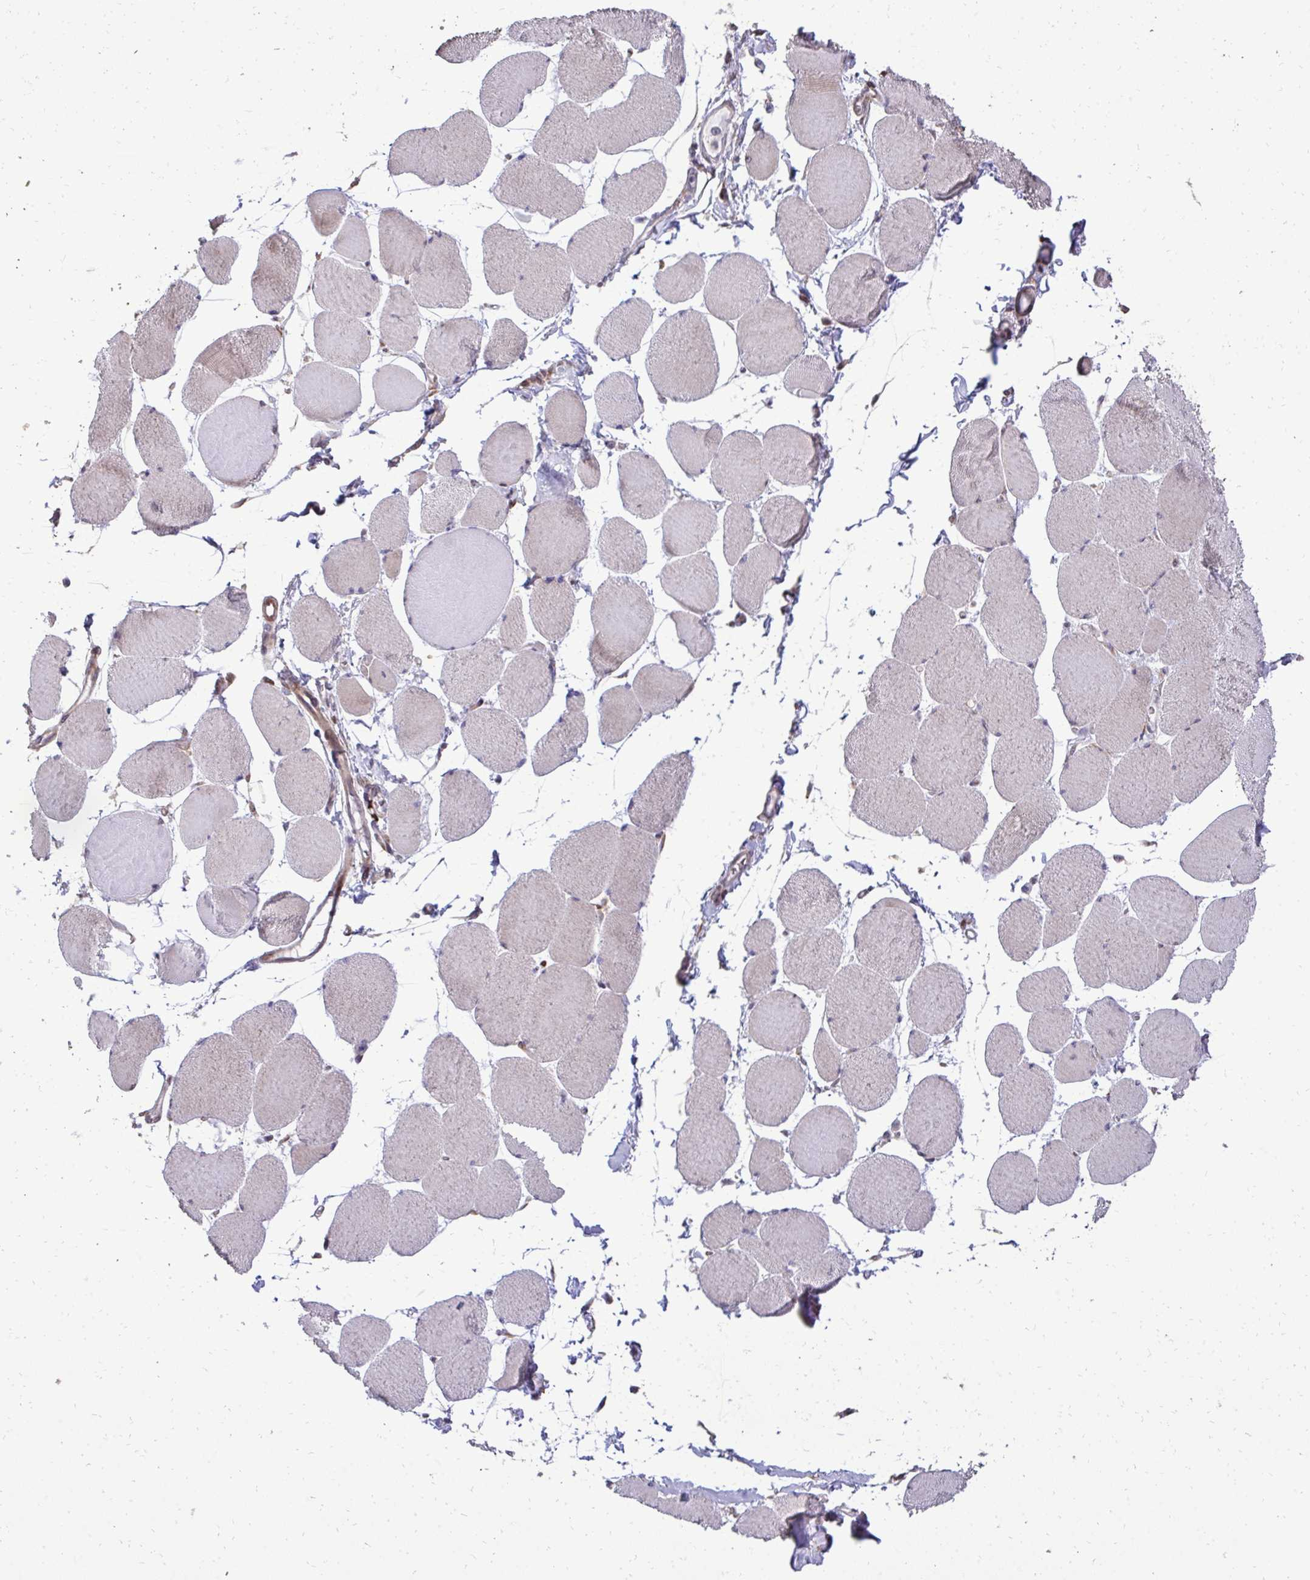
{"staining": {"intensity": "weak", "quantity": "<25%", "location": "cytoplasmic/membranous"}, "tissue": "skeletal muscle", "cell_type": "Myocytes", "image_type": "normal", "snomed": [{"axis": "morphology", "description": "Normal tissue, NOS"}, {"axis": "topography", "description": "Skeletal muscle"}], "caption": "IHC photomicrograph of unremarkable skeletal muscle stained for a protein (brown), which reveals no staining in myocytes. (Brightfield microscopy of DAB immunohistochemistry (IHC) at high magnification).", "gene": "FIBCD1", "patient": {"sex": "female", "age": 75}}